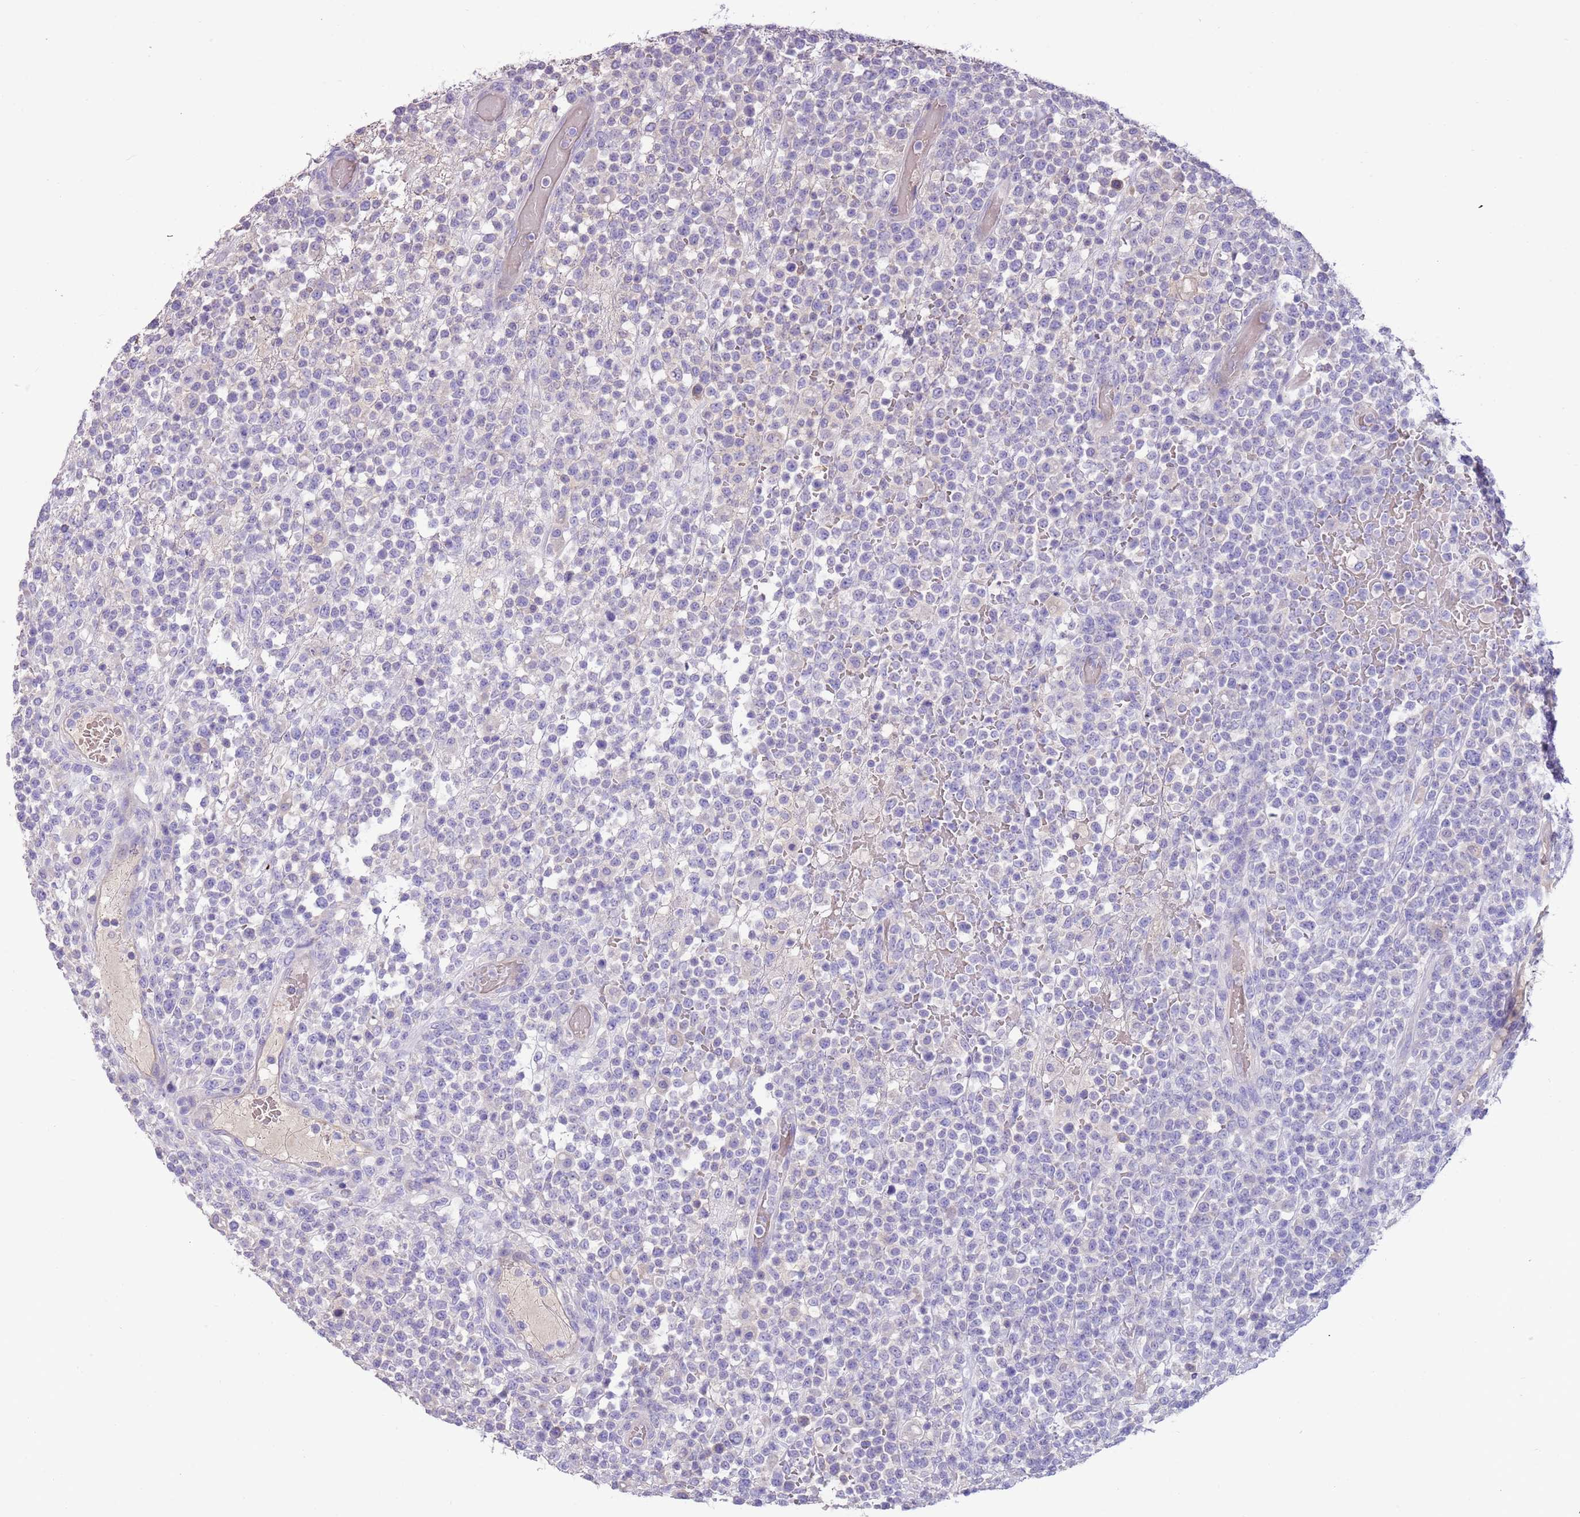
{"staining": {"intensity": "negative", "quantity": "none", "location": "none"}, "tissue": "lymphoma", "cell_type": "Tumor cells", "image_type": "cancer", "snomed": [{"axis": "morphology", "description": "Malignant lymphoma, non-Hodgkin's type, High grade"}, {"axis": "topography", "description": "Colon"}], "caption": "High power microscopy histopathology image of an IHC photomicrograph of lymphoma, revealing no significant staining in tumor cells.", "gene": "TRMO", "patient": {"sex": "female", "age": 53}}